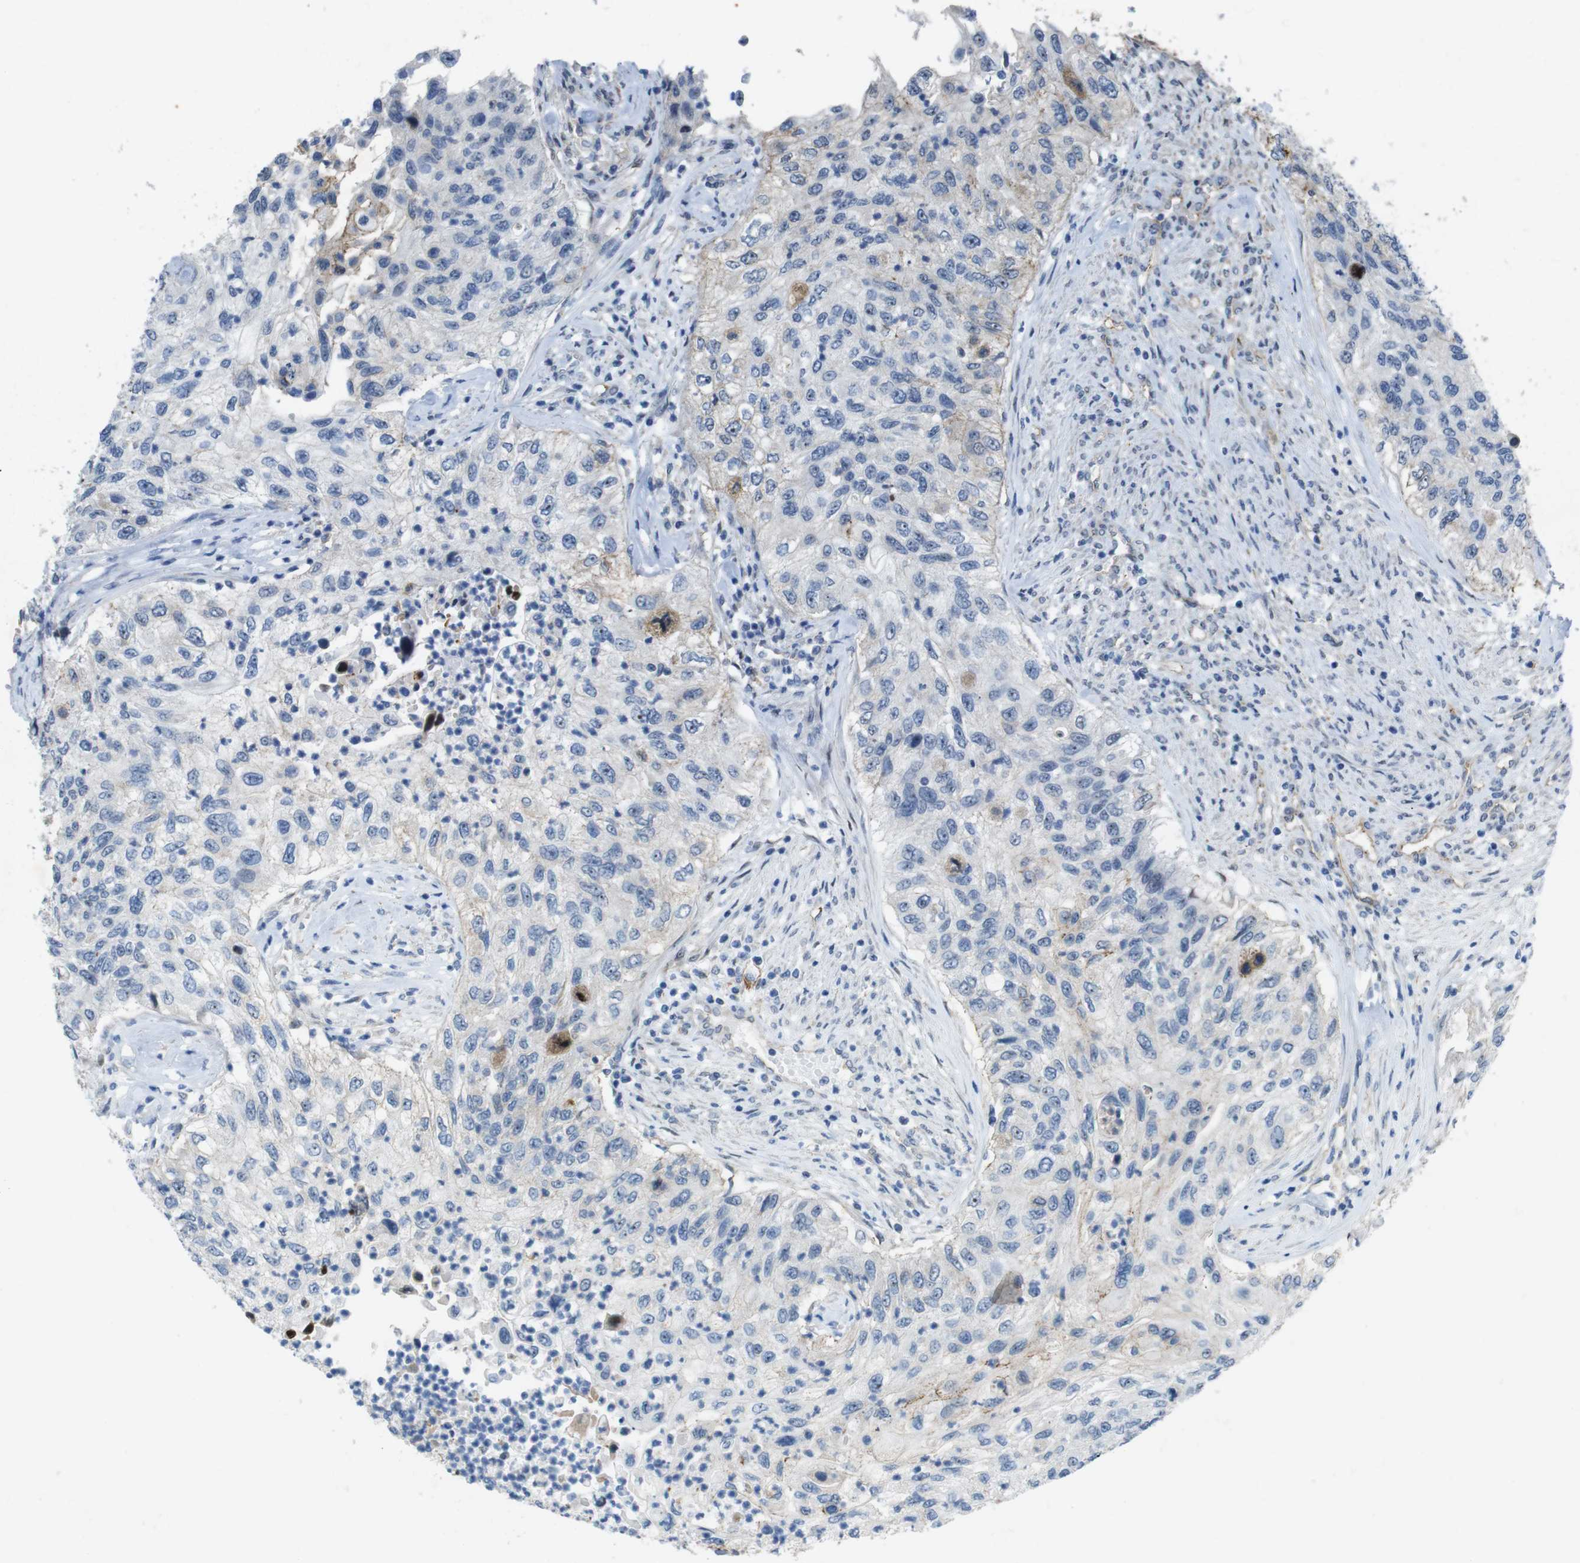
{"staining": {"intensity": "negative", "quantity": "none", "location": "none"}, "tissue": "urothelial cancer", "cell_type": "Tumor cells", "image_type": "cancer", "snomed": [{"axis": "morphology", "description": "Urothelial carcinoma, High grade"}, {"axis": "topography", "description": "Urinary bladder"}], "caption": "Urothelial carcinoma (high-grade) stained for a protein using immunohistochemistry exhibits no staining tumor cells.", "gene": "TJP3", "patient": {"sex": "female", "age": 60}}